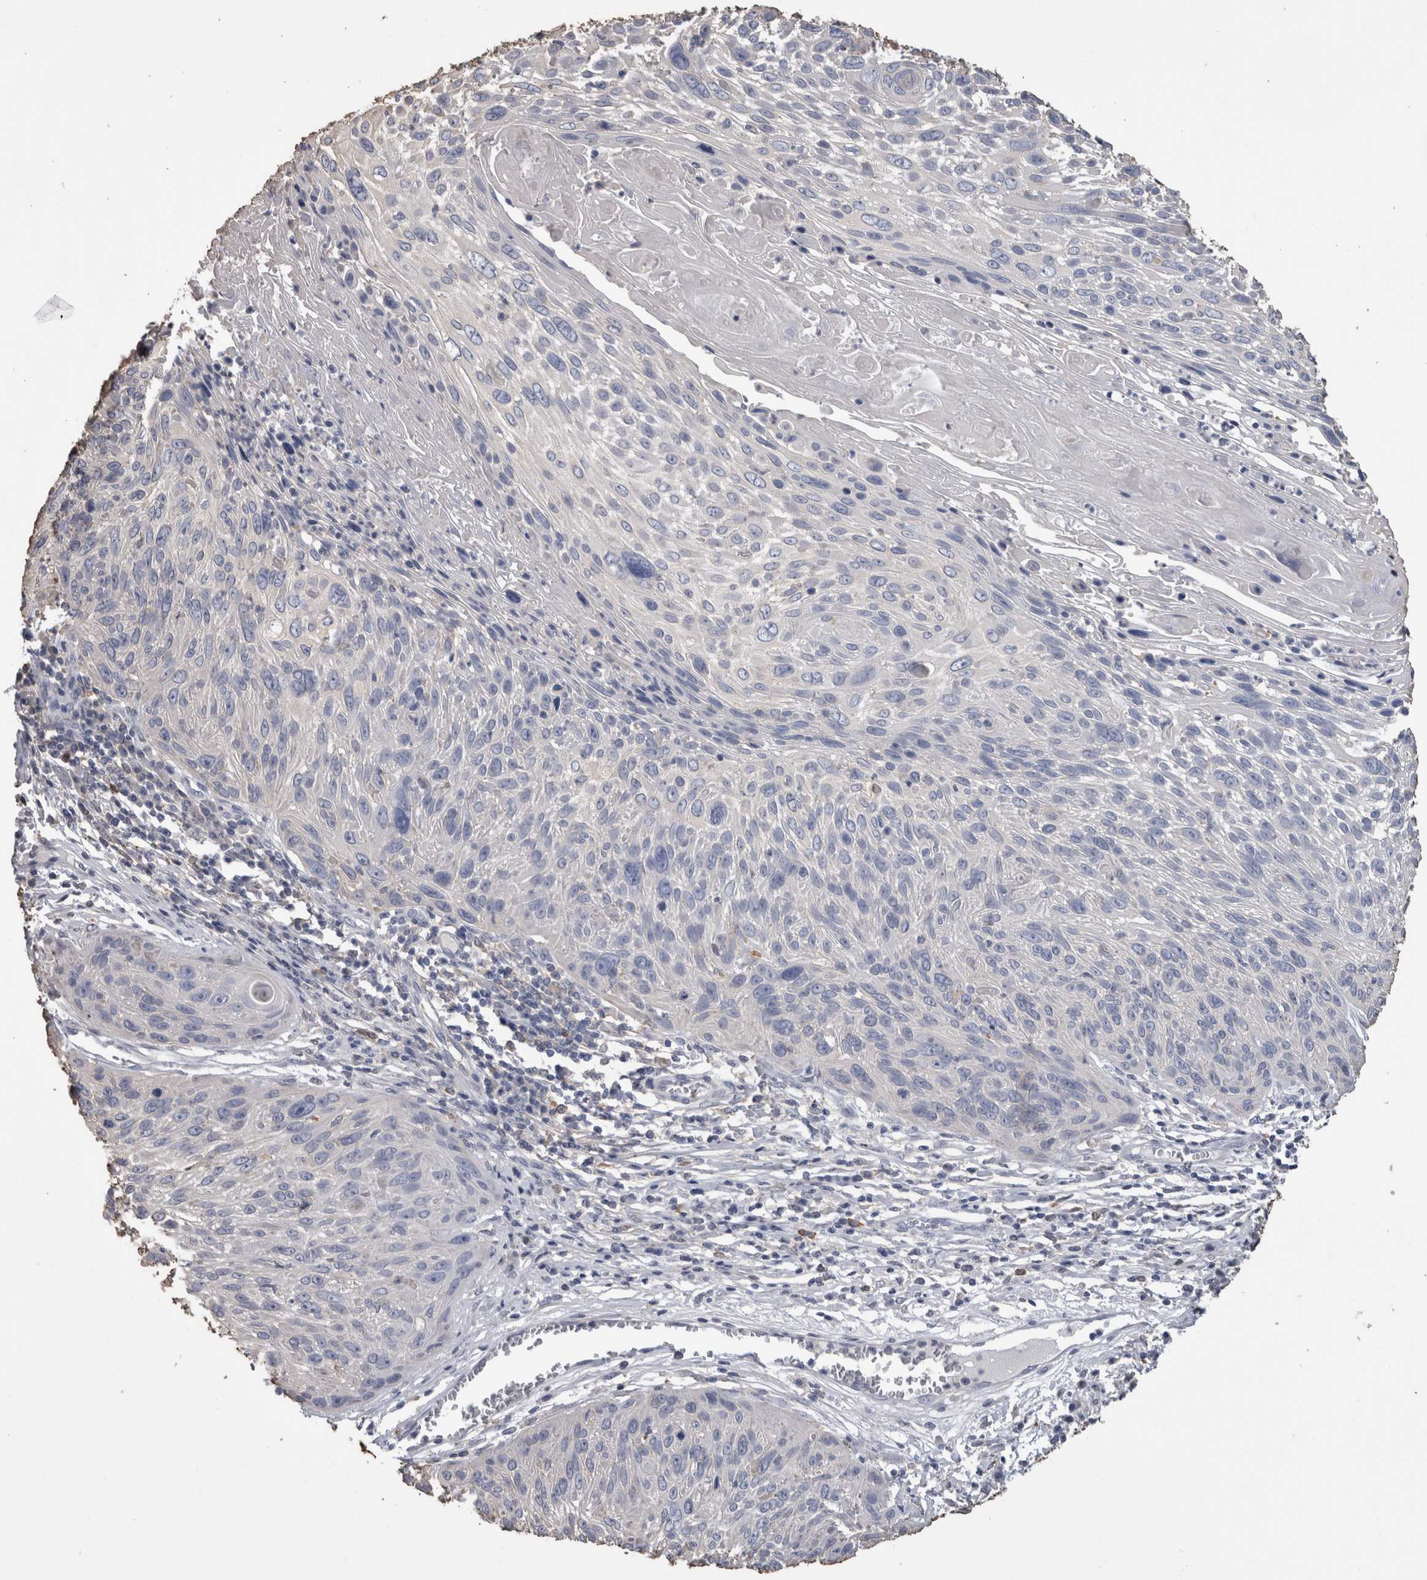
{"staining": {"intensity": "negative", "quantity": "none", "location": "none"}, "tissue": "cervical cancer", "cell_type": "Tumor cells", "image_type": "cancer", "snomed": [{"axis": "morphology", "description": "Squamous cell carcinoma, NOS"}, {"axis": "topography", "description": "Cervix"}], "caption": "High magnification brightfield microscopy of cervical cancer (squamous cell carcinoma) stained with DAB (3,3'-diaminobenzidine) (brown) and counterstained with hematoxylin (blue): tumor cells show no significant positivity.", "gene": "SCRN1", "patient": {"sex": "female", "age": 51}}